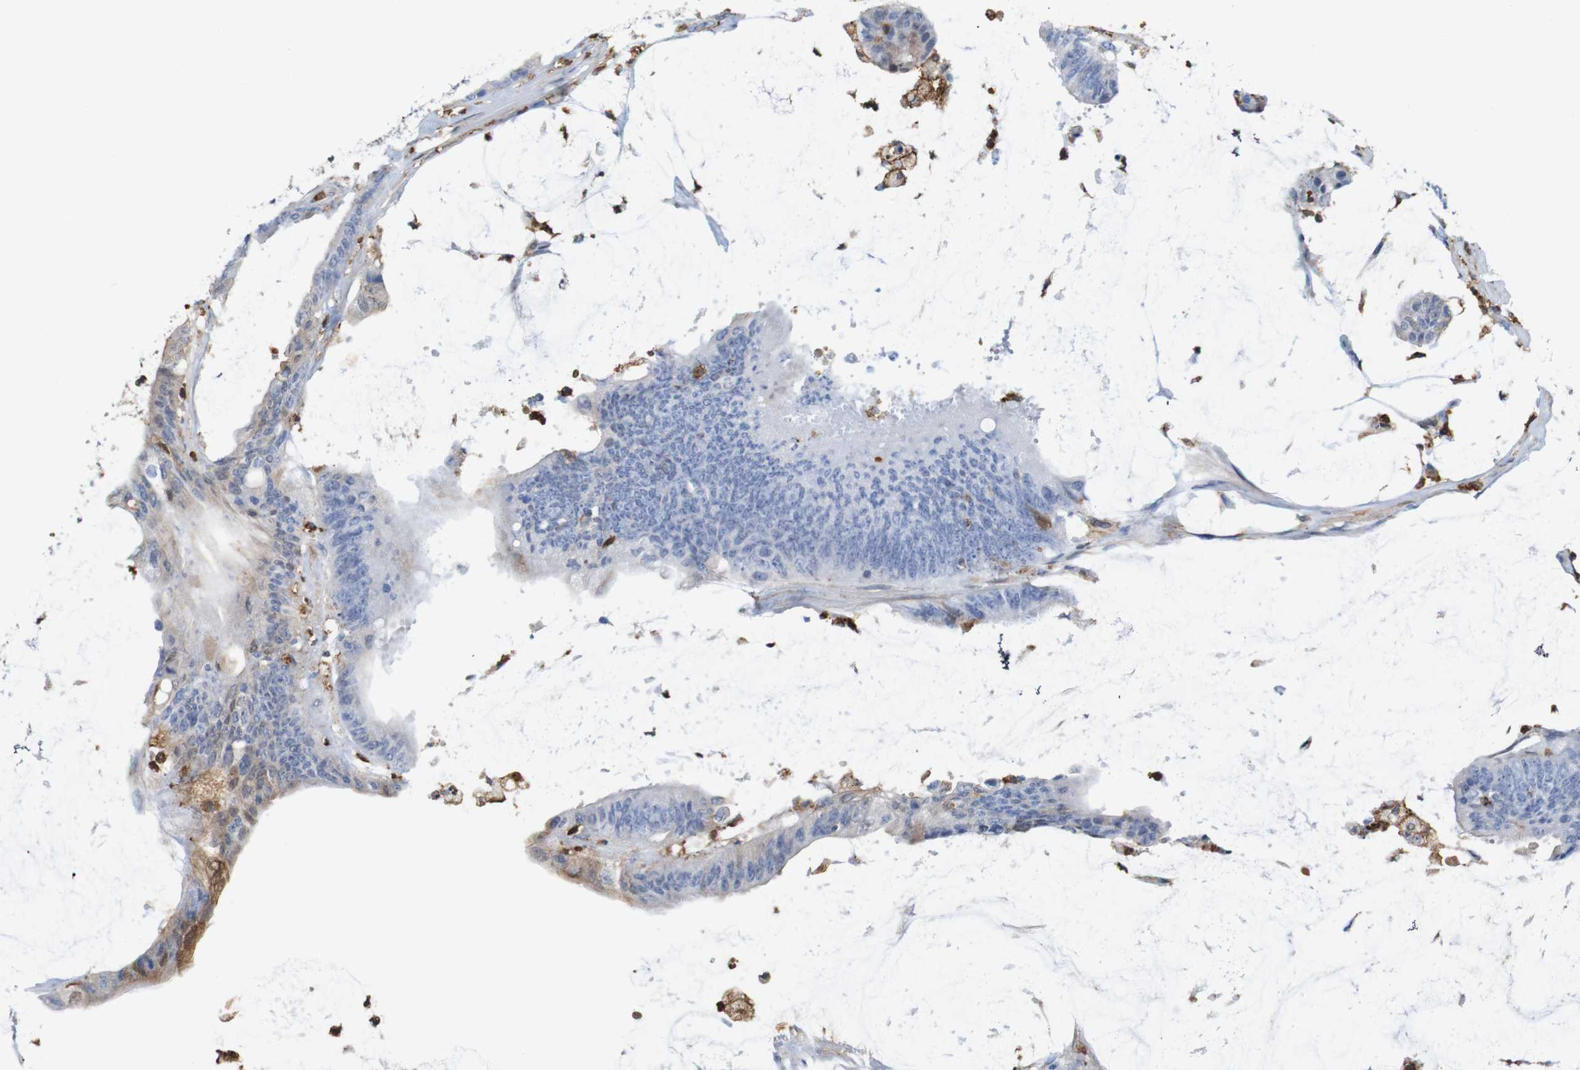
{"staining": {"intensity": "negative", "quantity": "none", "location": "none"}, "tissue": "colorectal cancer", "cell_type": "Tumor cells", "image_type": "cancer", "snomed": [{"axis": "morphology", "description": "Adenocarcinoma, NOS"}, {"axis": "topography", "description": "Rectum"}], "caption": "Tumor cells show no significant staining in colorectal cancer (adenocarcinoma).", "gene": "ANXA1", "patient": {"sex": "female", "age": 66}}